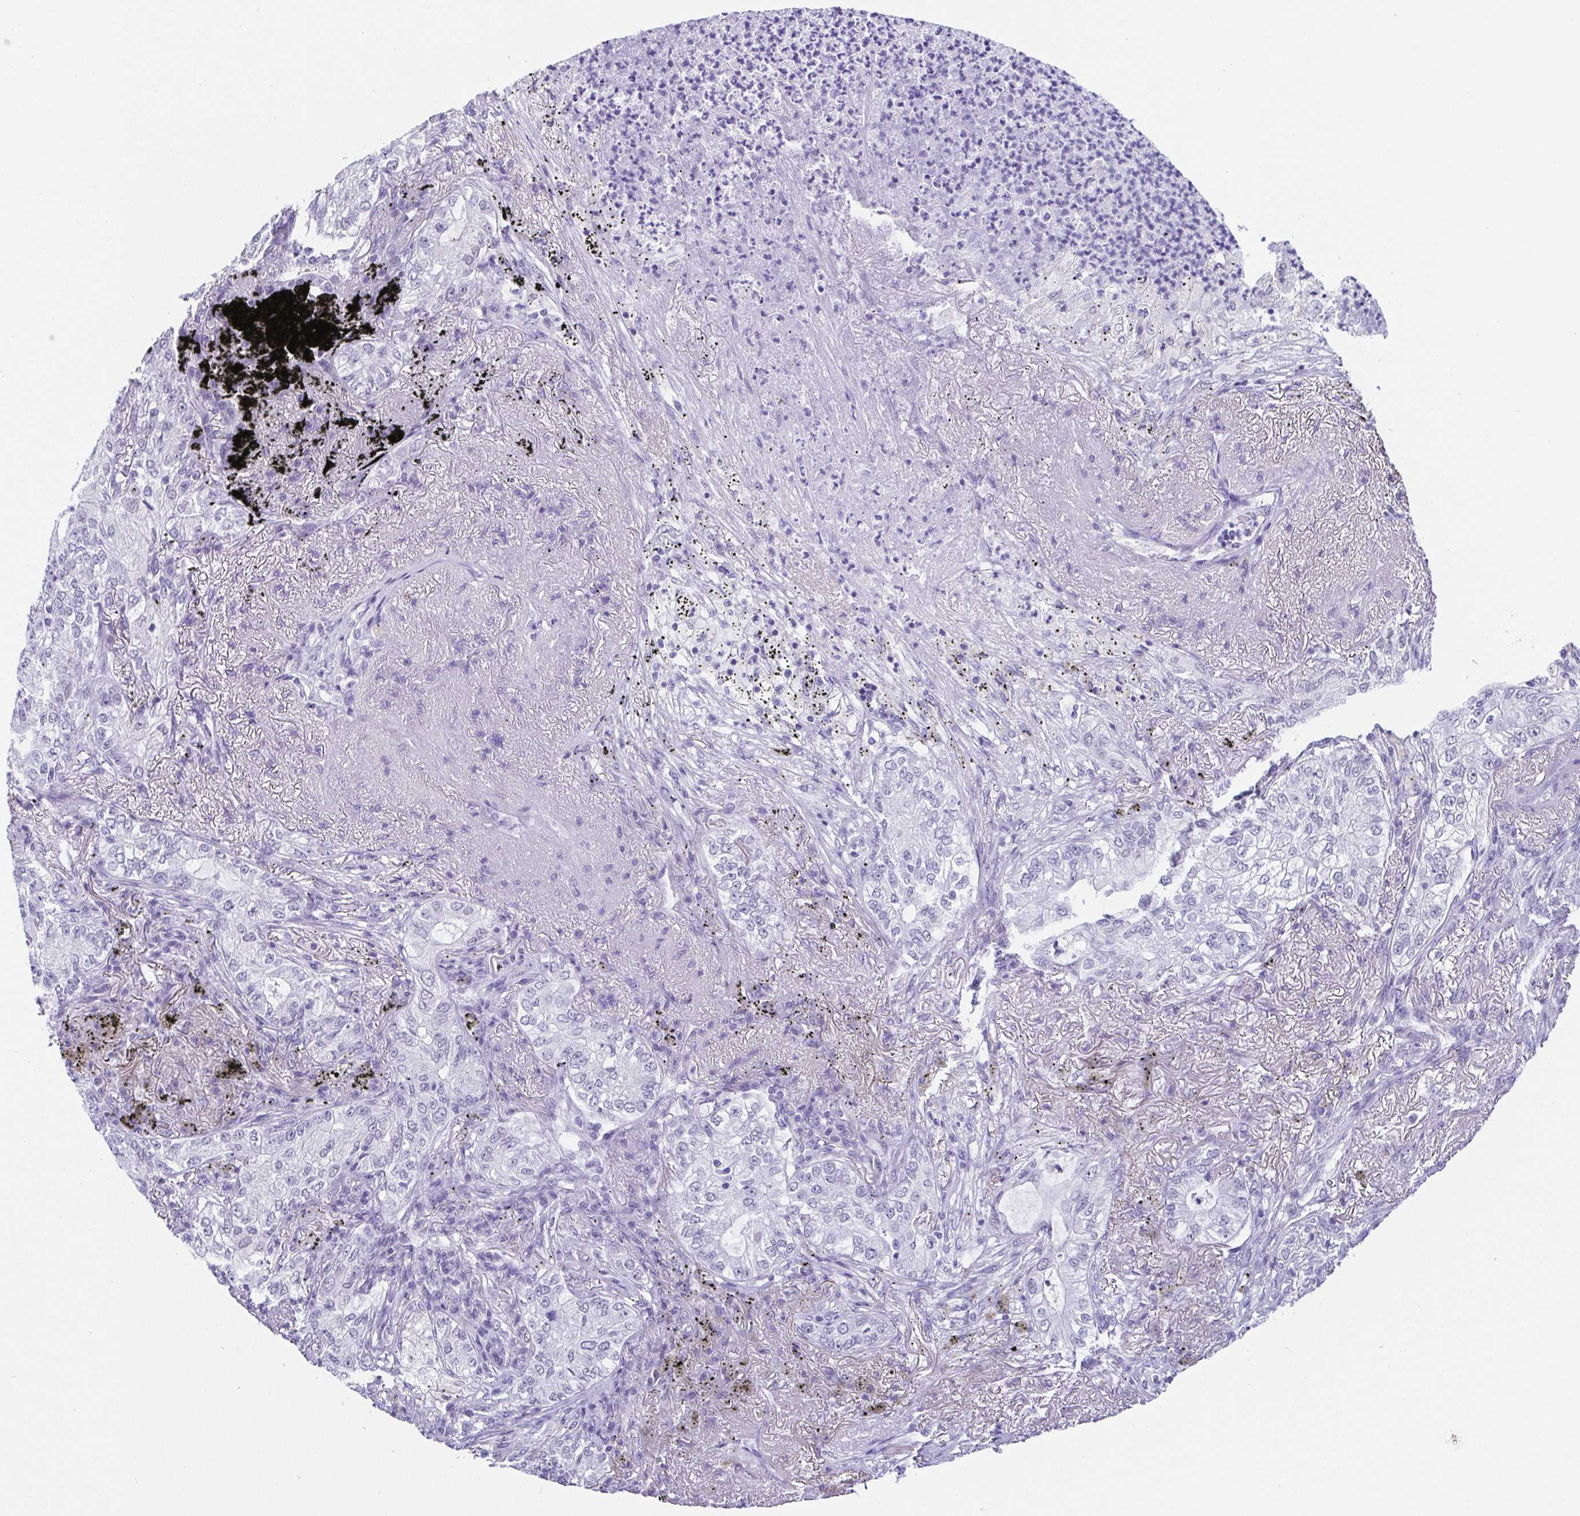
{"staining": {"intensity": "negative", "quantity": "none", "location": "none"}, "tissue": "lung cancer", "cell_type": "Tumor cells", "image_type": "cancer", "snomed": [{"axis": "morphology", "description": "Adenocarcinoma, NOS"}, {"axis": "topography", "description": "Lung"}], "caption": "This is a micrograph of immunohistochemistry (IHC) staining of lung cancer, which shows no expression in tumor cells.", "gene": "ESX1", "patient": {"sex": "female", "age": 73}}